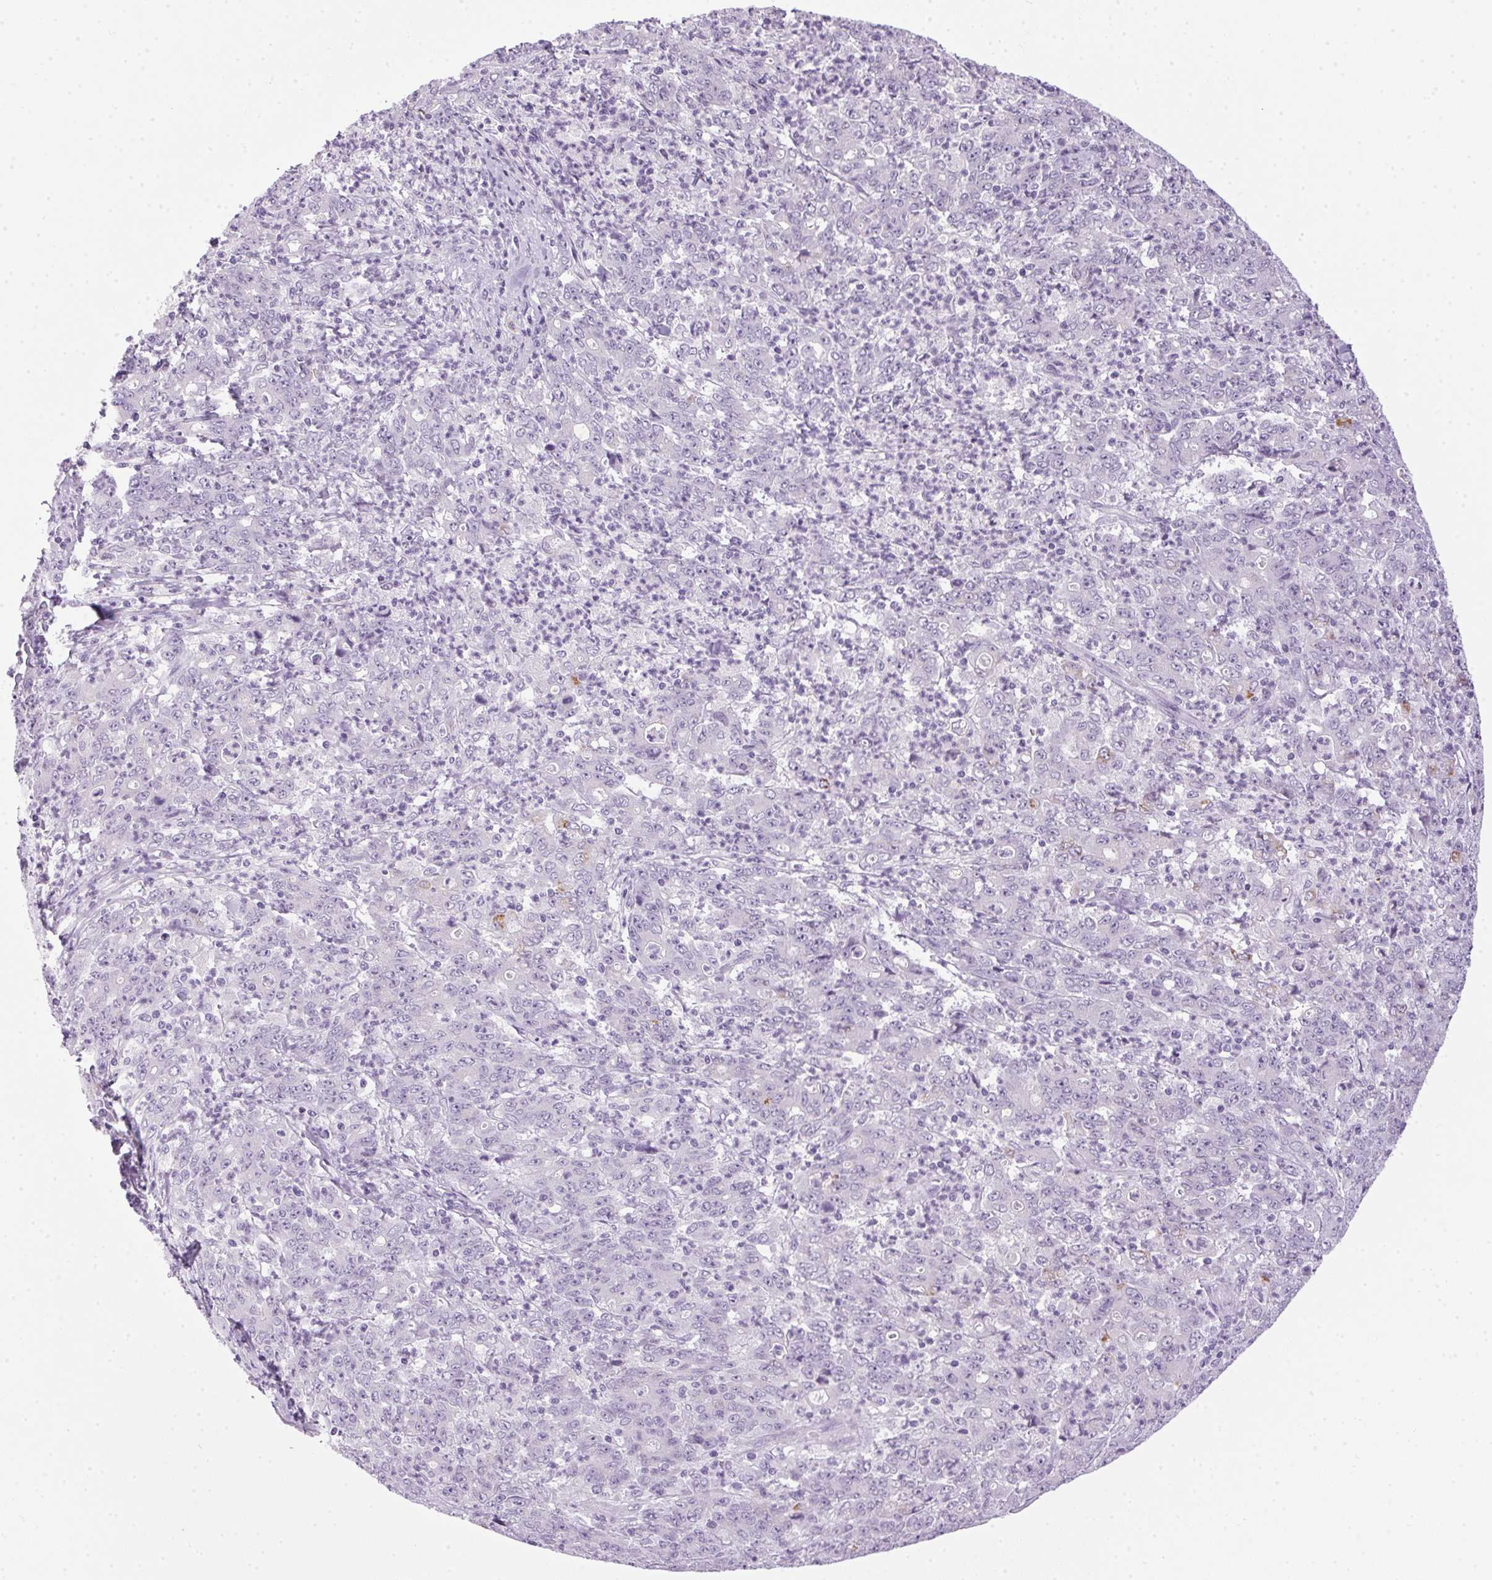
{"staining": {"intensity": "negative", "quantity": "none", "location": "none"}, "tissue": "stomach cancer", "cell_type": "Tumor cells", "image_type": "cancer", "snomed": [{"axis": "morphology", "description": "Adenocarcinoma, NOS"}, {"axis": "topography", "description": "Stomach, lower"}], "caption": "This is an immunohistochemistry (IHC) image of stomach cancer. There is no positivity in tumor cells.", "gene": "POPDC2", "patient": {"sex": "female", "age": 71}}